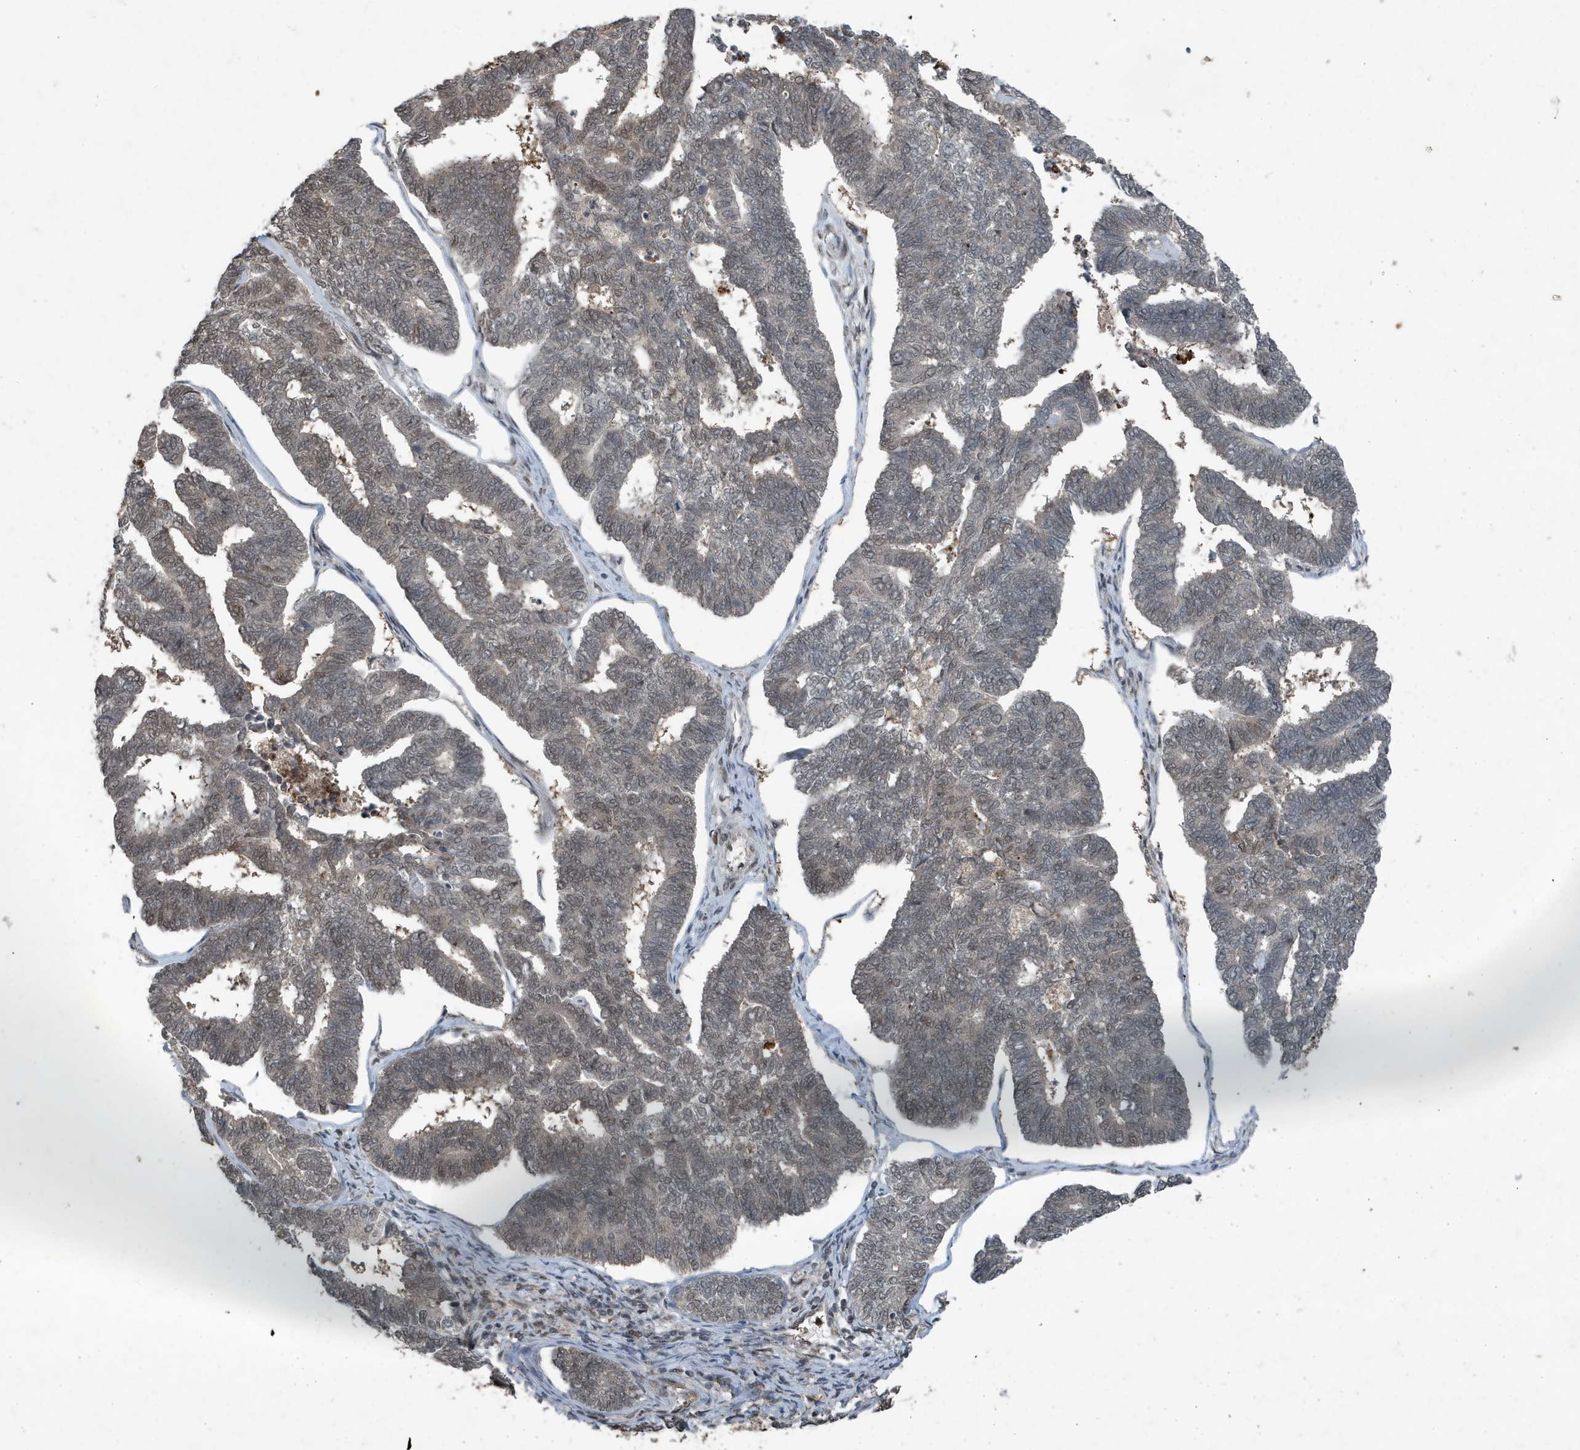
{"staining": {"intensity": "weak", "quantity": "25%-75%", "location": "nuclear"}, "tissue": "endometrial cancer", "cell_type": "Tumor cells", "image_type": "cancer", "snomed": [{"axis": "morphology", "description": "Adenocarcinoma, NOS"}, {"axis": "topography", "description": "Endometrium"}], "caption": "Tumor cells demonstrate low levels of weak nuclear expression in about 25%-75% of cells in endometrial cancer.", "gene": "HSPA1A", "patient": {"sex": "female", "age": 70}}